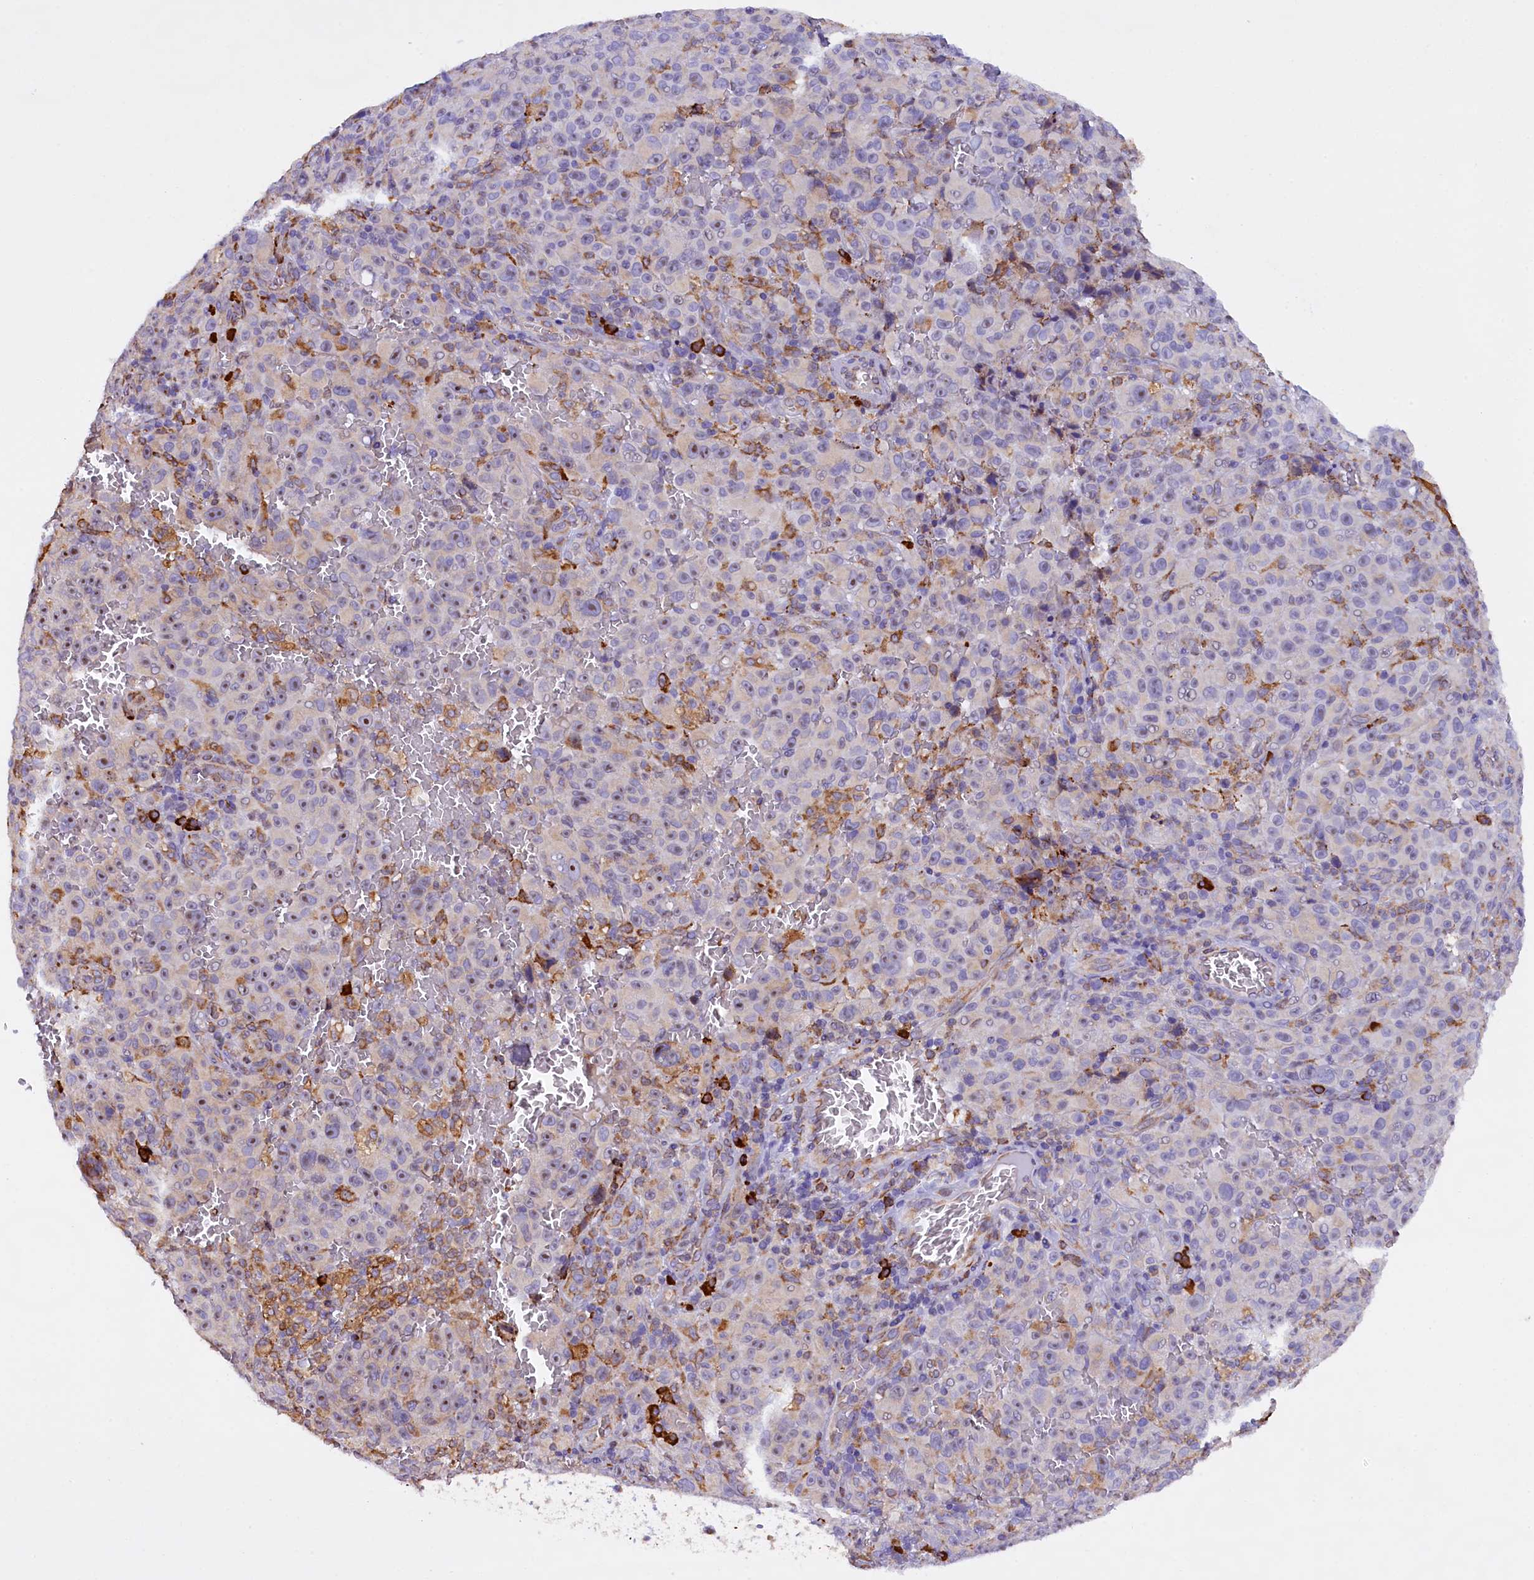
{"staining": {"intensity": "negative", "quantity": "none", "location": "none"}, "tissue": "melanoma", "cell_type": "Tumor cells", "image_type": "cancer", "snomed": [{"axis": "morphology", "description": "Malignant melanoma, NOS"}, {"axis": "topography", "description": "Skin"}], "caption": "There is no significant expression in tumor cells of melanoma. (DAB (3,3'-diaminobenzidine) IHC with hematoxylin counter stain).", "gene": "CAPS2", "patient": {"sex": "female", "age": 82}}